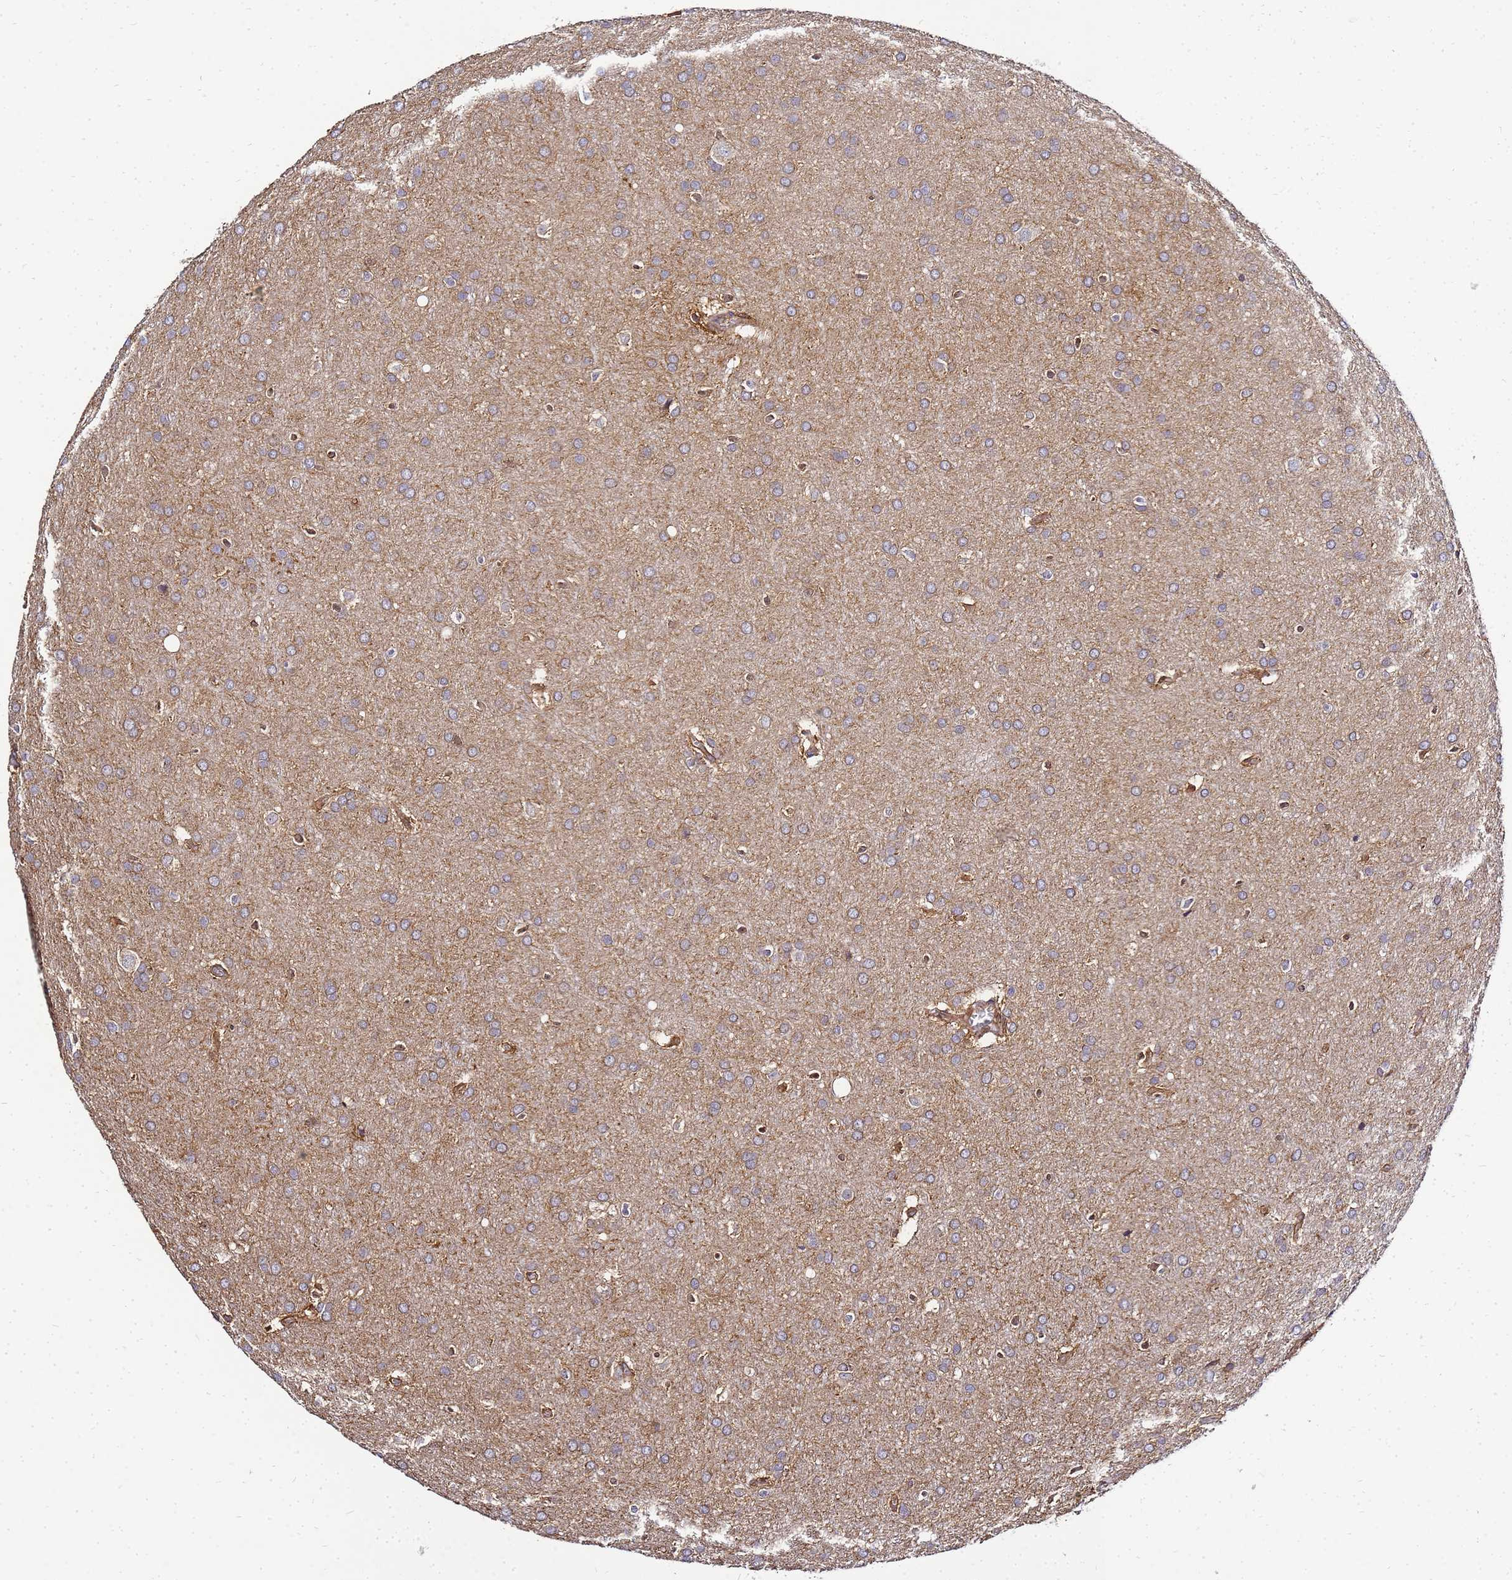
{"staining": {"intensity": "weak", "quantity": ">75%", "location": "cytoplasmic/membranous"}, "tissue": "glioma", "cell_type": "Tumor cells", "image_type": "cancer", "snomed": [{"axis": "morphology", "description": "Glioma, malignant, Low grade"}, {"axis": "topography", "description": "Brain"}], "caption": "The immunohistochemical stain labels weak cytoplasmic/membranous expression in tumor cells of low-grade glioma (malignant) tissue.", "gene": "ADPGK", "patient": {"sex": "female", "age": 32}}